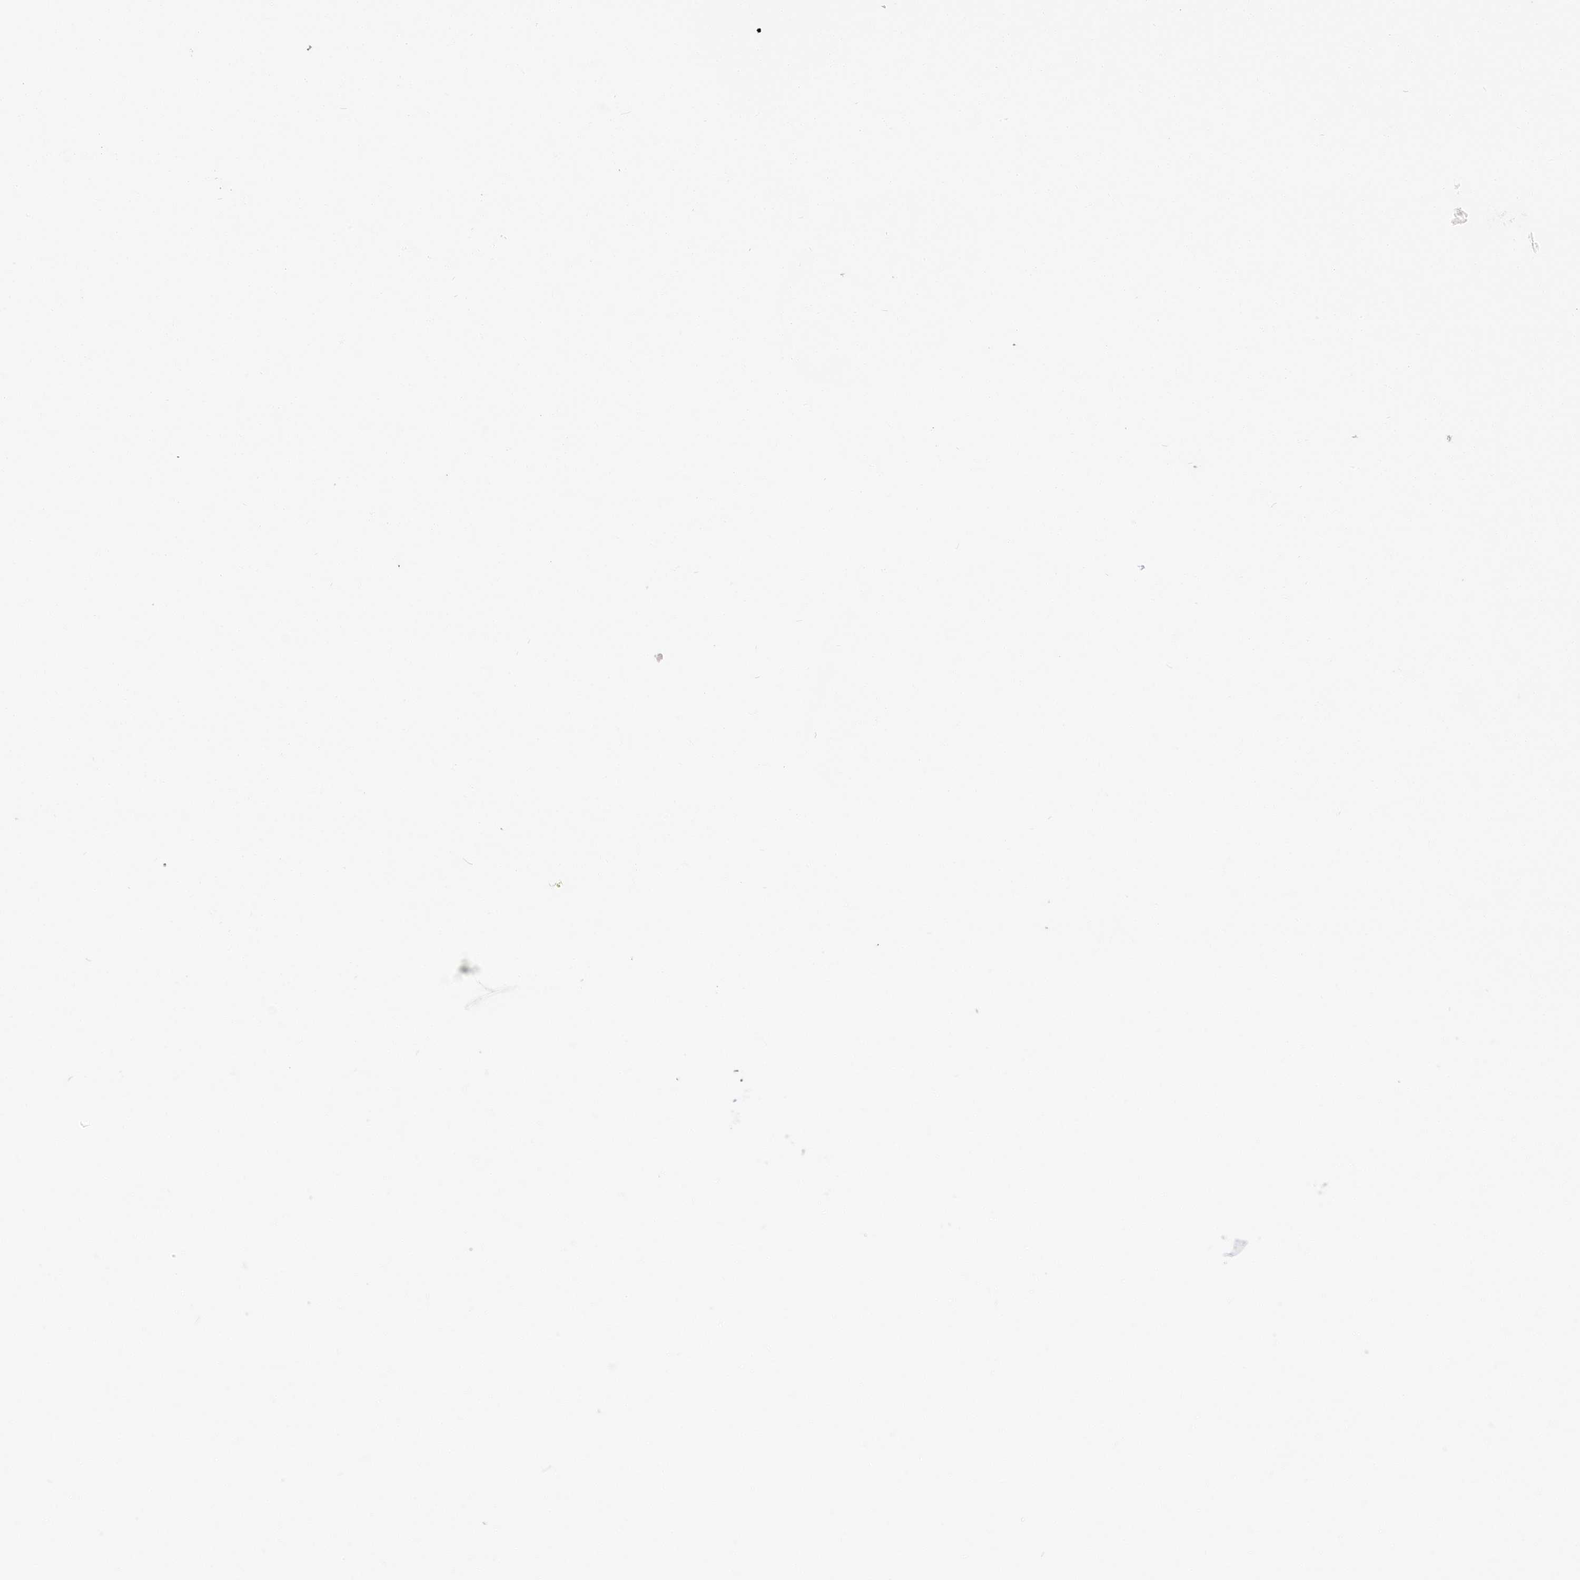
{"staining": {"intensity": "strong", "quantity": ">75%", "location": "nuclear"}, "tissue": "prostate cancer", "cell_type": "Tumor cells", "image_type": "cancer", "snomed": [{"axis": "morphology", "description": "Adenocarcinoma, High grade"}, {"axis": "topography", "description": "Prostate"}], "caption": "Immunohistochemistry (DAB (3,3'-diaminobenzidine)) staining of human adenocarcinoma (high-grade) (prostate) exhibits strong nuclear protein positivity in about >75% of tumor cells.", "gene": "DDX46", "patient": {"sex": "male", "age": 66}}